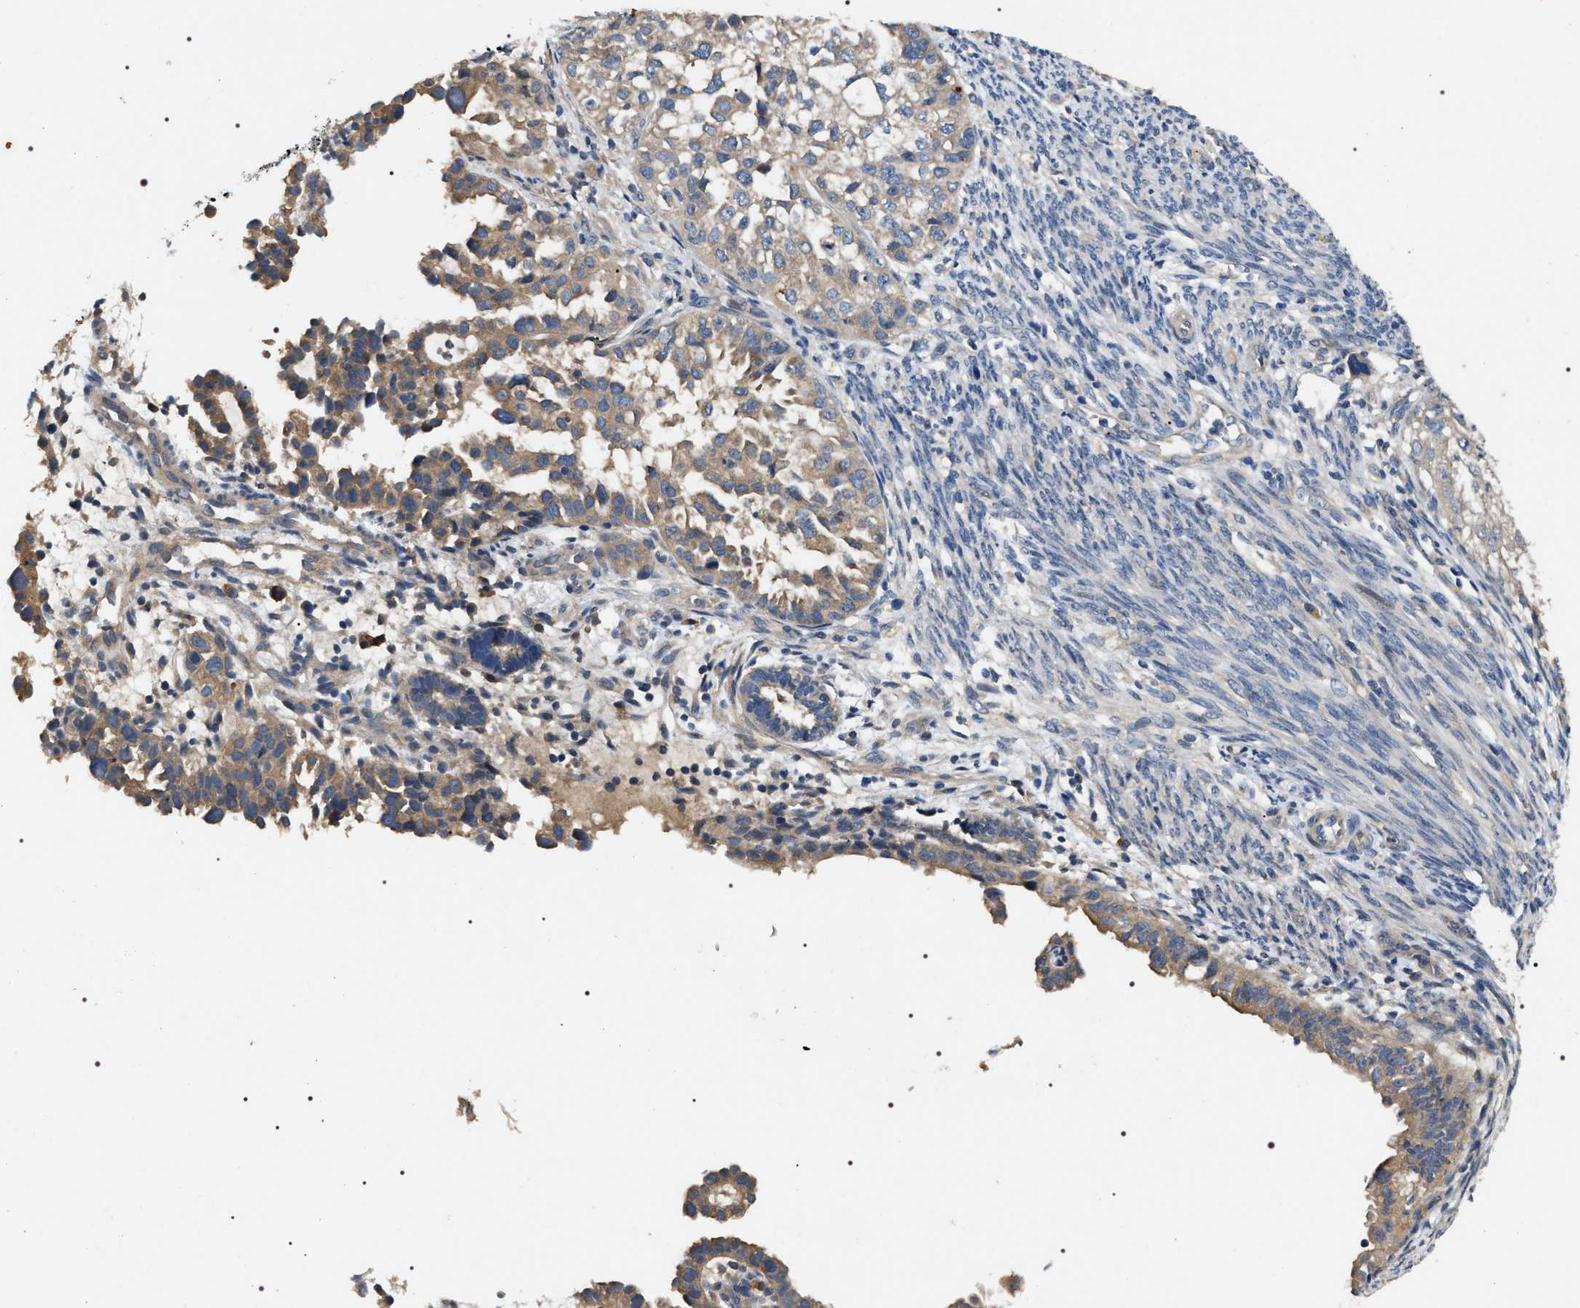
{"staining": {"intensity": "moderate", "quantity": ">75%", "location": "cytoplasmic/membranous"}, "tissue": "endometrial cancer", "cell_type": "Tumor cells", "image_type": "cancer", "snomed": [{"axis": "morphology", "description": "Adenocarcinoma, NOS"}, {"axis": "topography", "description": "Endometrium"}], "caption": "A high-resolution histopathology image shows immunohistochemistry staining of endometrial cancer (adenocarcinoma), which reveals moderate cytoplasmic/membranous expression in approximately >75% of tumor cells.", "gene": "IFT81", "patient": {"sex": "female", "age": 85}}